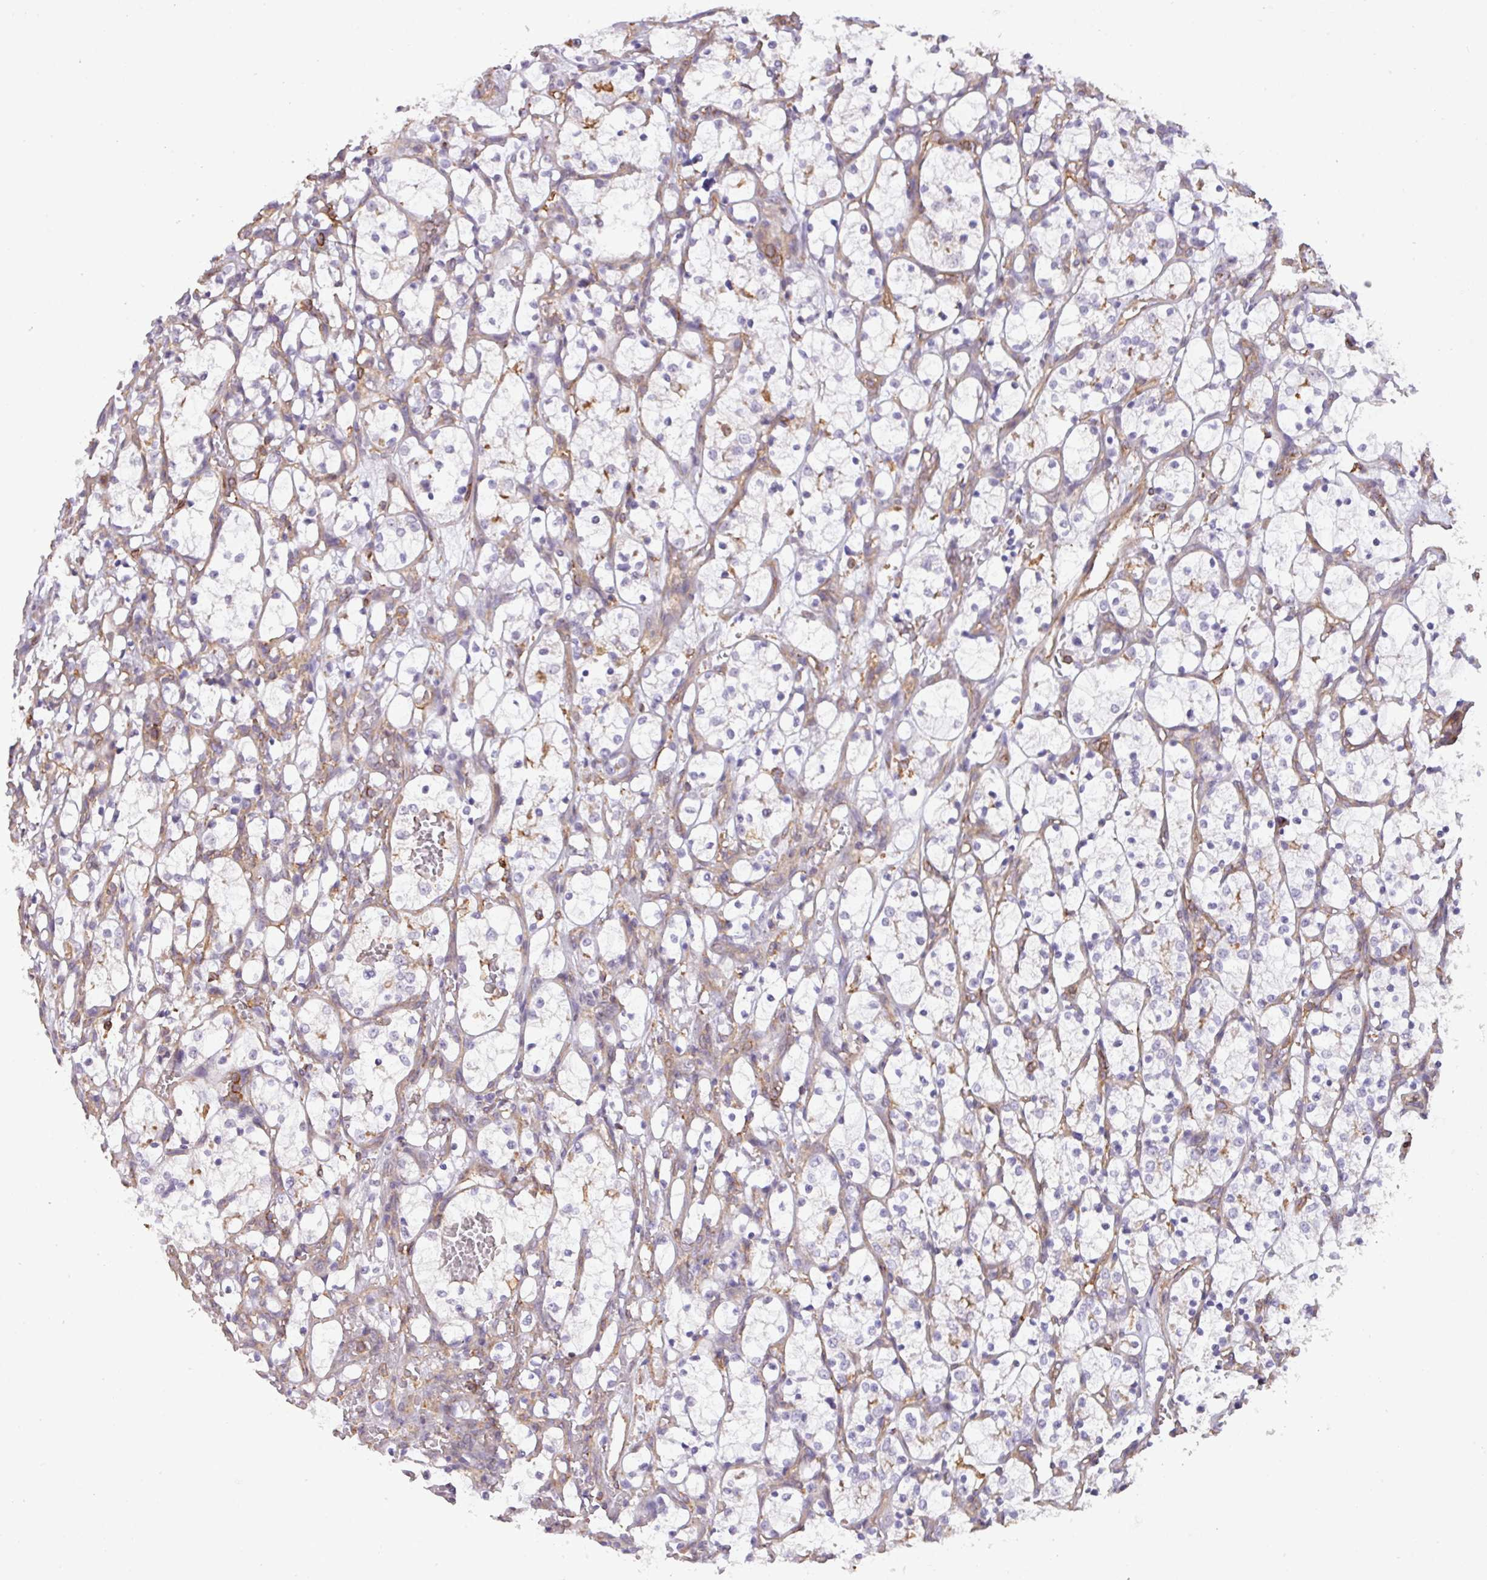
{"staining": {"intensity": "negative", "quantity": "none", "location": "none"}, "tissue": "renal cancer", "cell_type": "Tumor cells", "image_type": "cancer", "snomed": [{"axis": "morphology", "description": "Adenocarcinoma, NOS"}, {"axis": "topography", "description": "Kidney"}], "caption": "High magnification brightfield microscopy of renal cancer stained with DAB (3,3'-diaminobenzidine) (brown) and counterstained with hematoxylin (blue): tumor cells show no significant positivity. The staining was performed using DAB (3,3'-diaminobenzidine) to visualize the protein expression in brown, while the nuclei were stained in blue with hematoxylin (Magnification: 20x).", "gene": "LRRC41", "patient": {"sex": "female", "age": 69}}